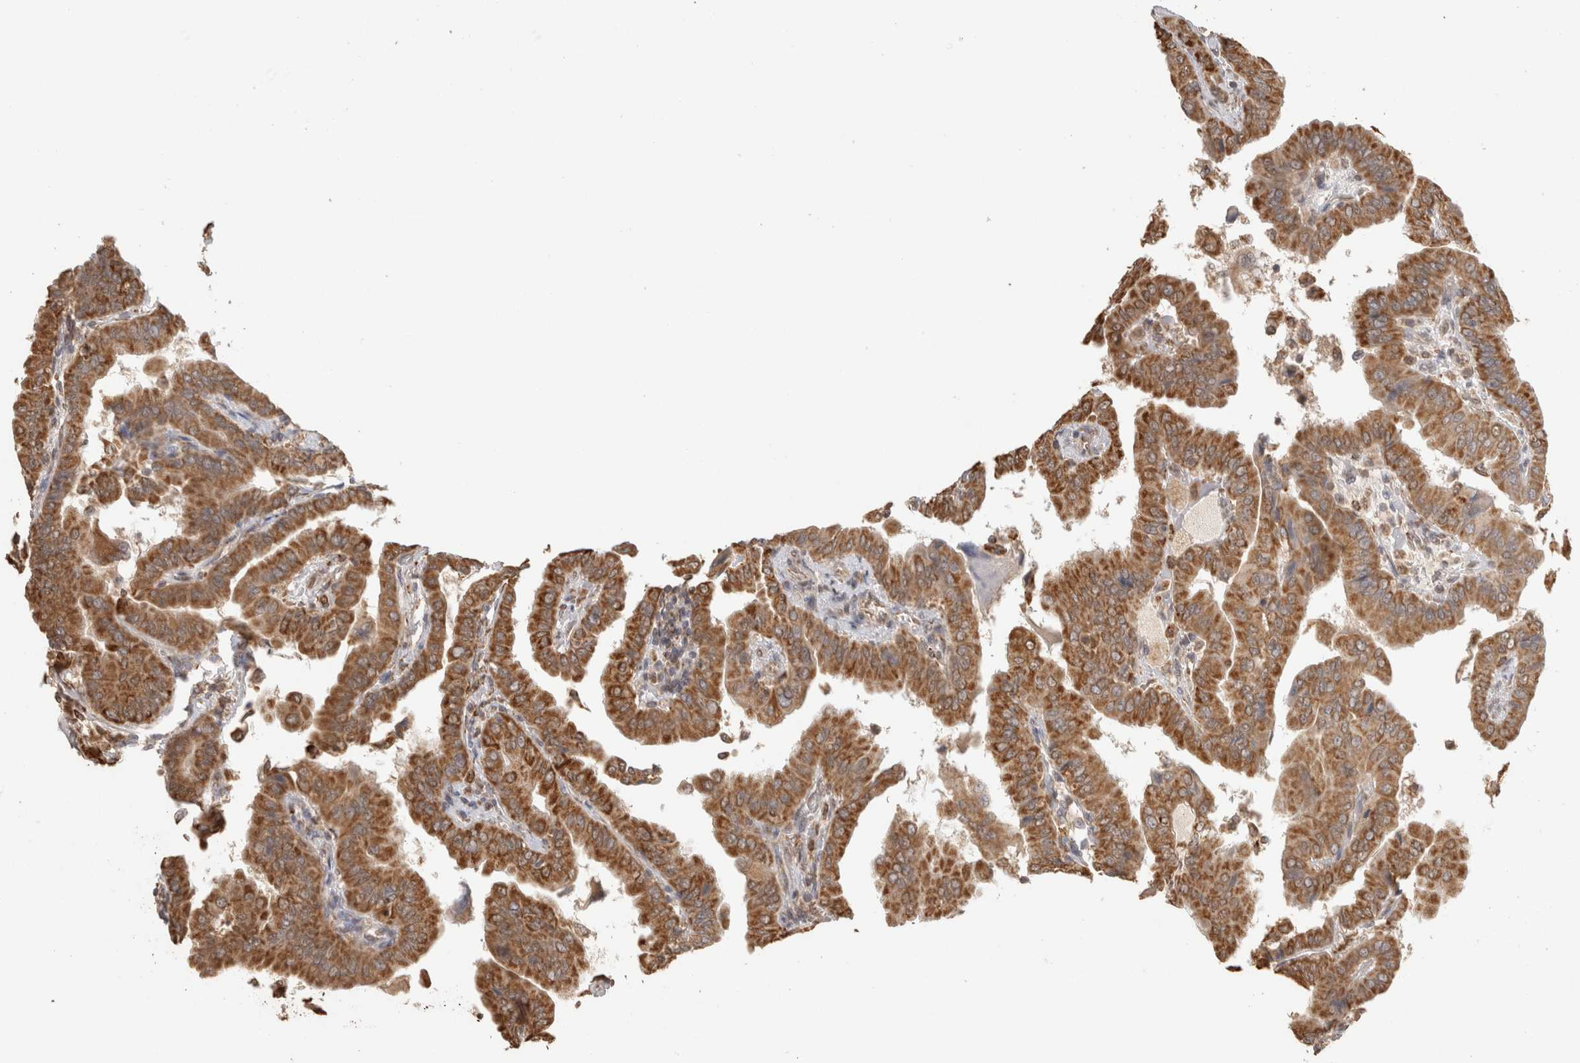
{"staining": {"intensity": "strong", "quantity": ">75%", "location": "cytoplasmic/membranous"}, "tissue": "thyroid cancer", "cell_type": "Tumor cells", "image_type": "cancer", "snomed": [{"axis": "morphology", "description": "Papillary adenocarcinoma, NOS"}, {"axis": "topography", "description": "Thyroid gland"}], "caption": "Brown immunohistochemical staining in thyroid cancer (papillary adenocarcinoma) reveals strong cytoplasmic/membranous expression in about >75% of tumor cells. The protein is shown in brown color, while the nuclei are stained blue.", "gene": "BNIP3L", "patient": {"sex": "male", "age": 33}}